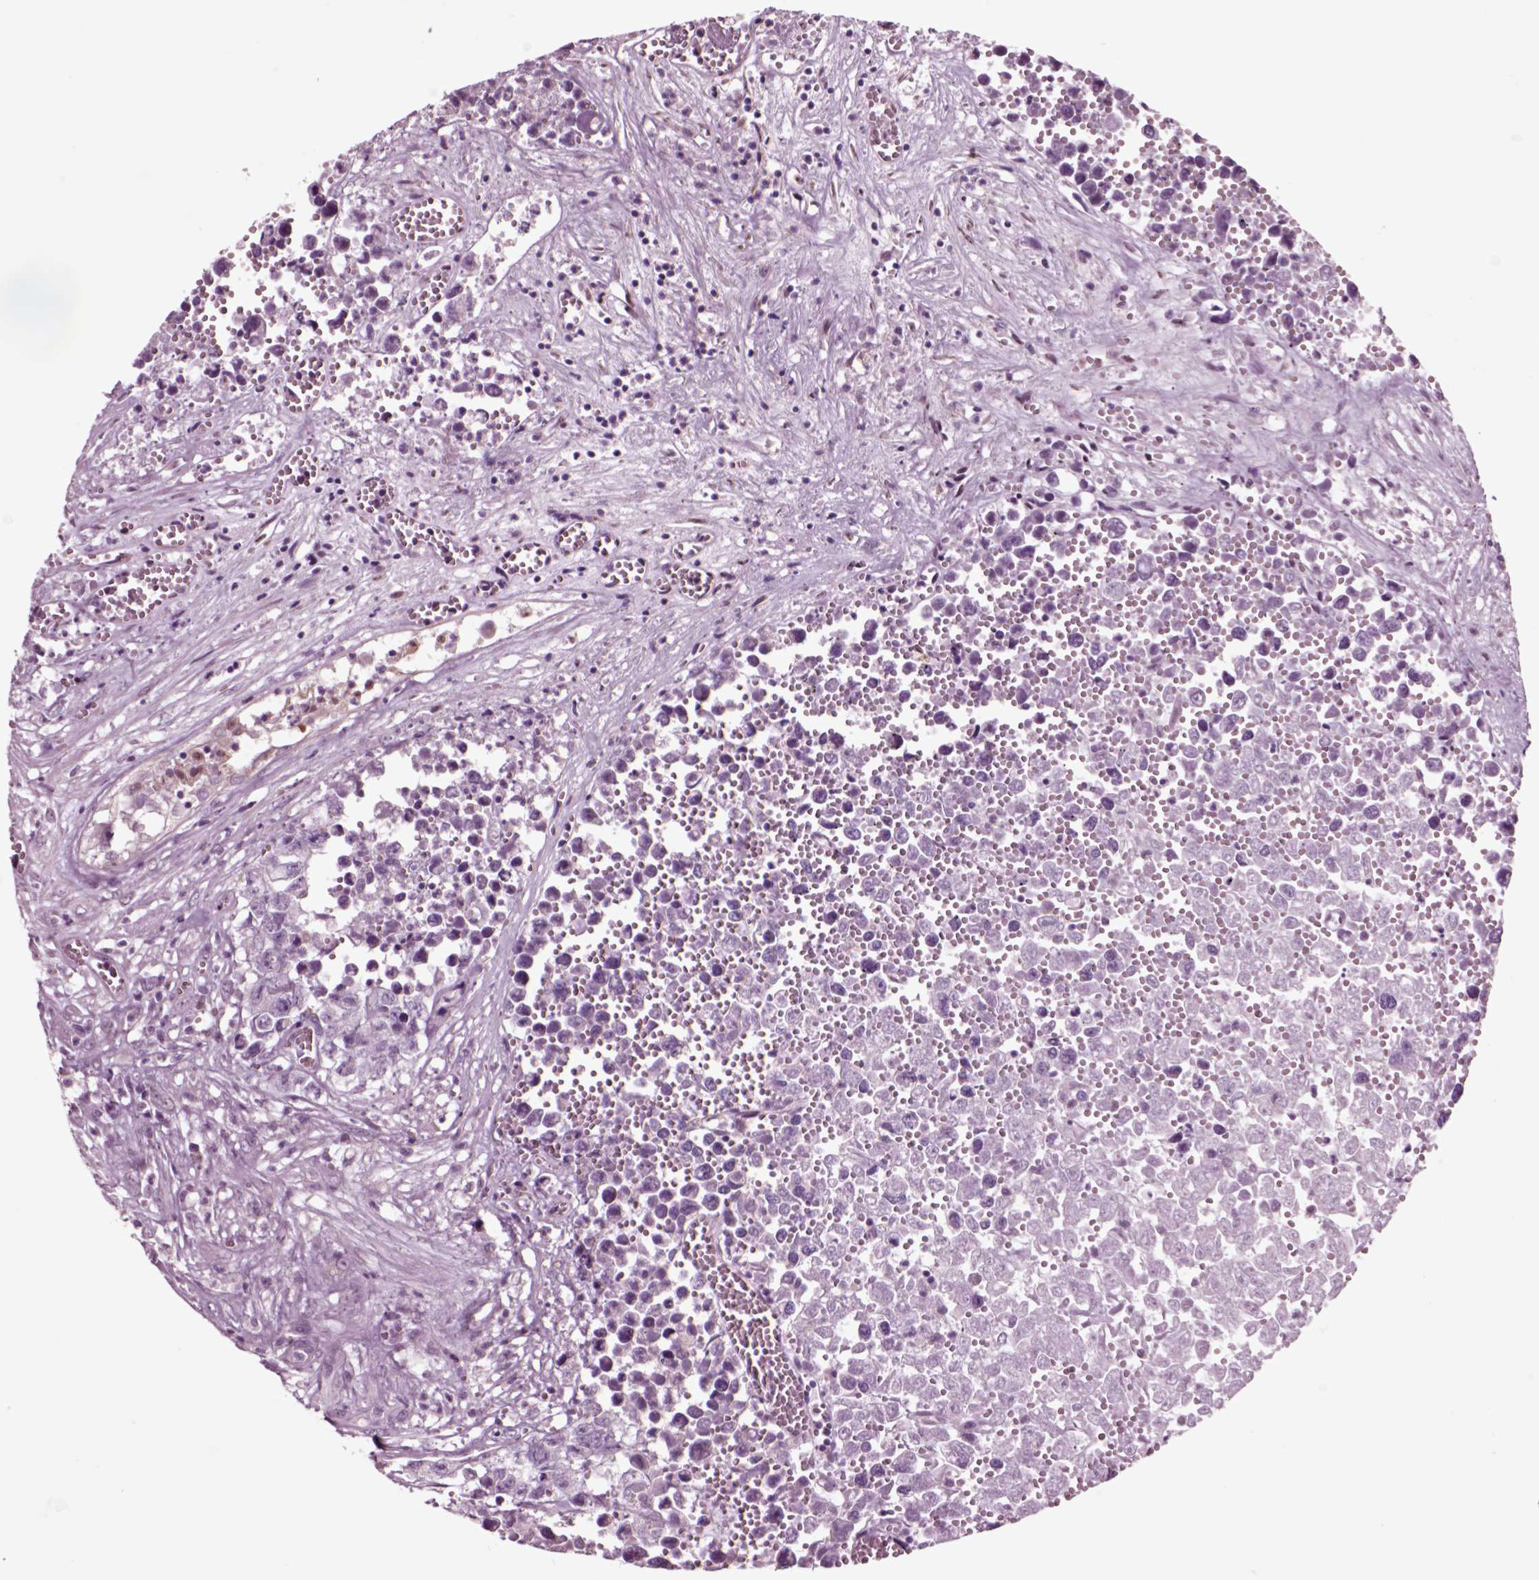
{"staining": {"intensity": "negative", "quantity": "none", "location": "none"}, "tissue": "testis cancer", "cell_type": "Tumor cells", "image_type": "cancer", "snomed": [{"axis": "morphology", "description": "Seminoma, NOS"}, {"axis": "morphology", "description": "Carcinoma, Embryonal, NOS"}, {"axis": "topography", "description": "Testis"}], "caption": "This image is of testis cancer (seminoma) stained with immunohistochemistry (IHC) to label a protein in brown with the nuclei are counter-stained blue. There is no staining in tumor cells.", "gene": "CHGB", "patient": {"sex": "male", "age": 22}}